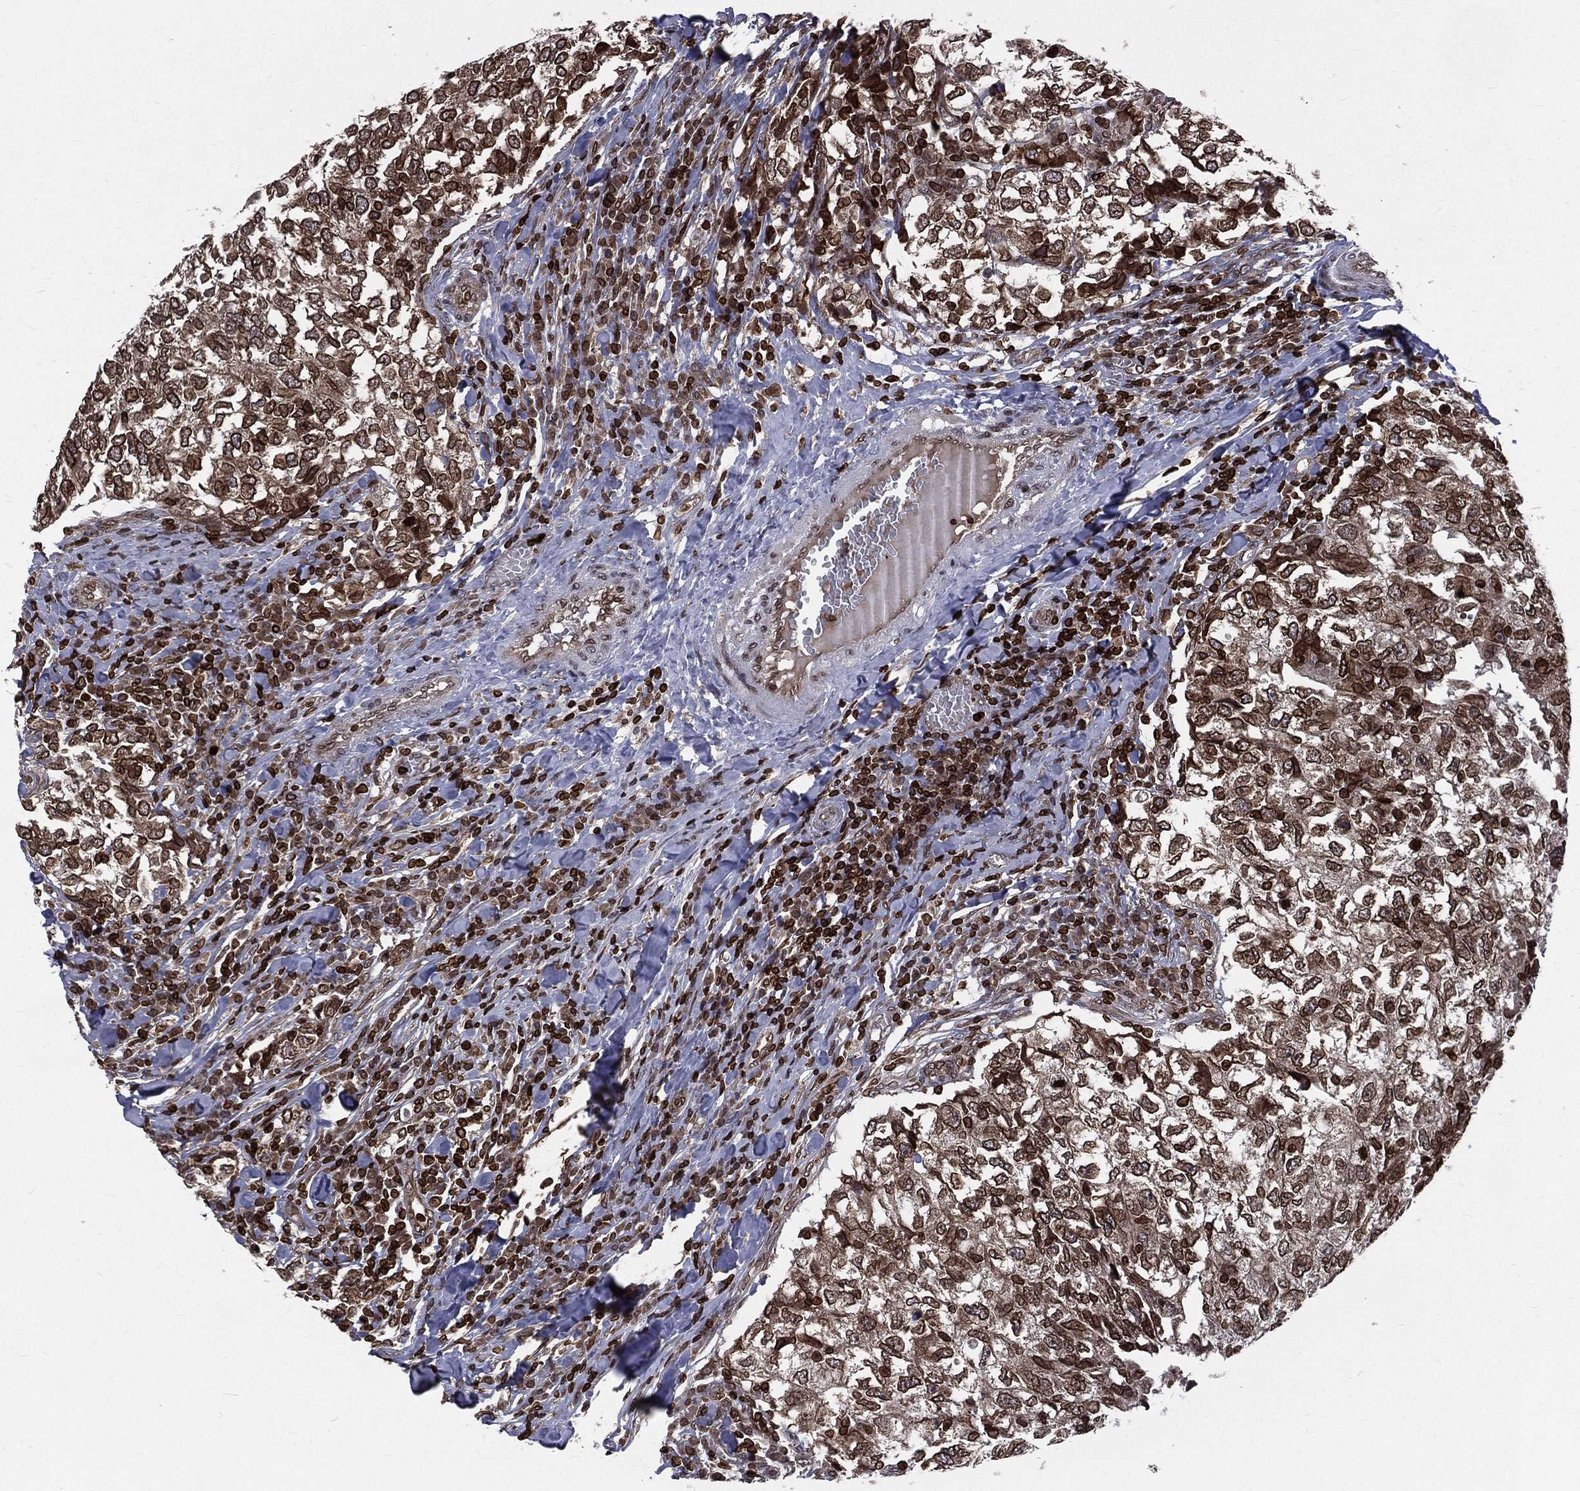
{"staining": {"intensity": "moderate", "quantity": "25%-75%", "location": "cytoplasmic/membranous,nuclear"}, "tissue": "breast cancer", "cell_type": "Tumor cells", "image_type": "cancer", "snomed": [{"axis": "morphology", "description": "Duct carcinoma"}, {"axis": "topography", "description": "Breast"}], "caption": "Approximately 25%-75% of tumor cells in breast invasive ductal carcinoma demonstrate moderate cytoplasmic/membranous and nuclear protein staining as visualized by brown immunohistochemical staining.", "gene": "LBR", "patient": {"sex": "female", "age": 30}}